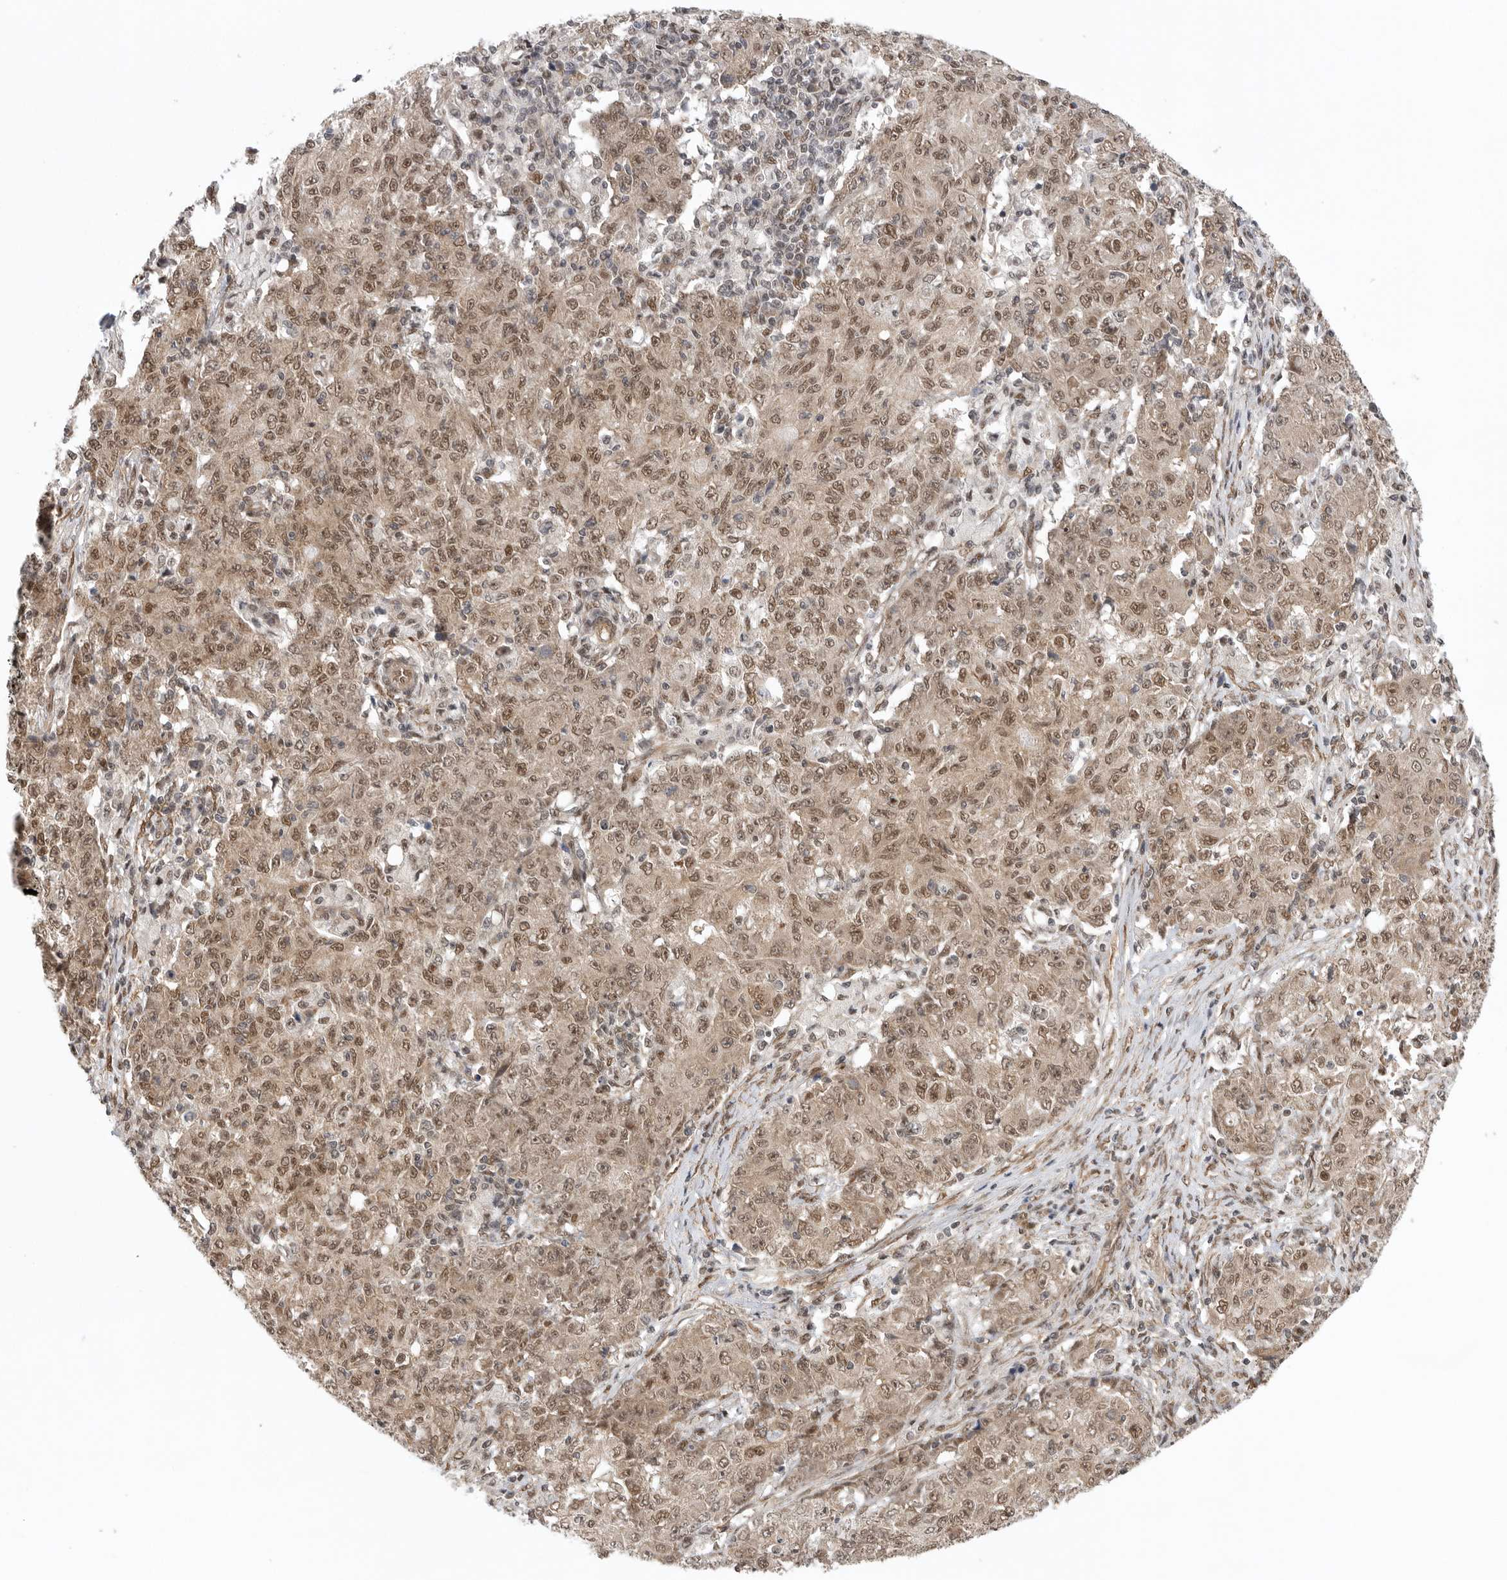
{"staining": {"intensity": "moderate", "quantity": ">75%", "location": "cytoplasmic/membranous,nuclear"}, "tissue": "ovarian cancer", "cell_type": "Tumor cells", "image_type": "cancer", "snomed": [{"axis": "morphology", "description": "Carcinoma, endometroid"}, {"axis": "topography", "description": "Ovary"}], "caption": "A micrograph showing moderate cytoplasmic/membranous and nuclear positivity in approximately >75% of tumor cells in ovarian endometroid carcinoma, as visualized by brown immunohistochemical staining.", "gene": "VPS50", "patient": {"sex": "female", "age": 42}}